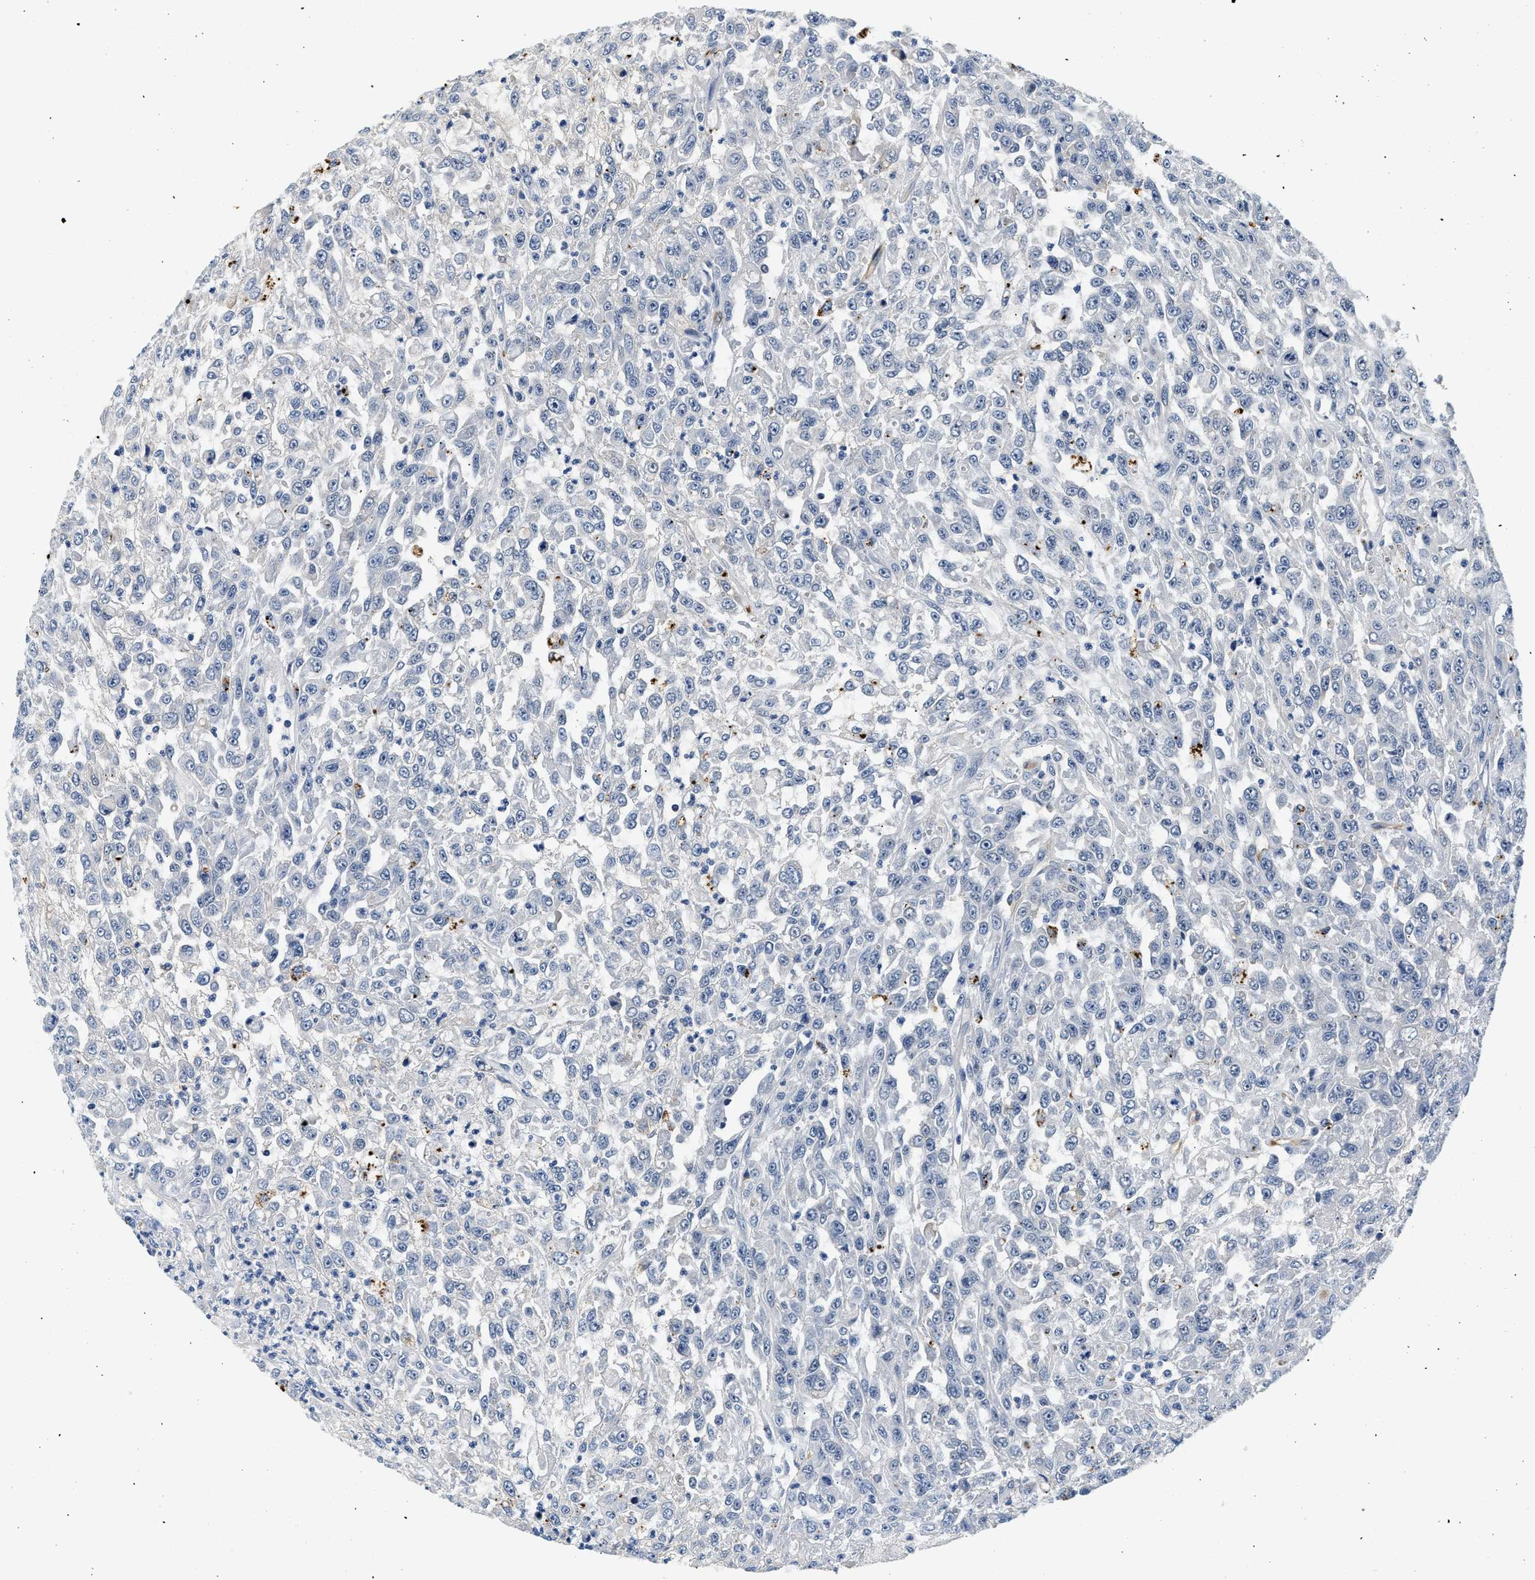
{"staining": {"intensity": "negative", "quantity": "none", "location": "none"}, "tissue": "urothelial cancer", "cell_type": "Tumor cells", "image_type": "cancer", "snomed": [{"axis": "morphology", "description": "Urothelial carcinoma, High grade"}, {"axis": "topography", "description": "Urinary bladder"}], "caption": "Tumor cells are negative for protein expression in human high-grade urothelial carcinoma. (Stains: DAB (3,3'-diaminobenzidine) immunohistochemistry (IHC) with hematoxylin counter stain, Microscopy: brightfield microscopy at high magnification).", "gene": "MED22", "patient": {"sex": "male", "age": 46}}